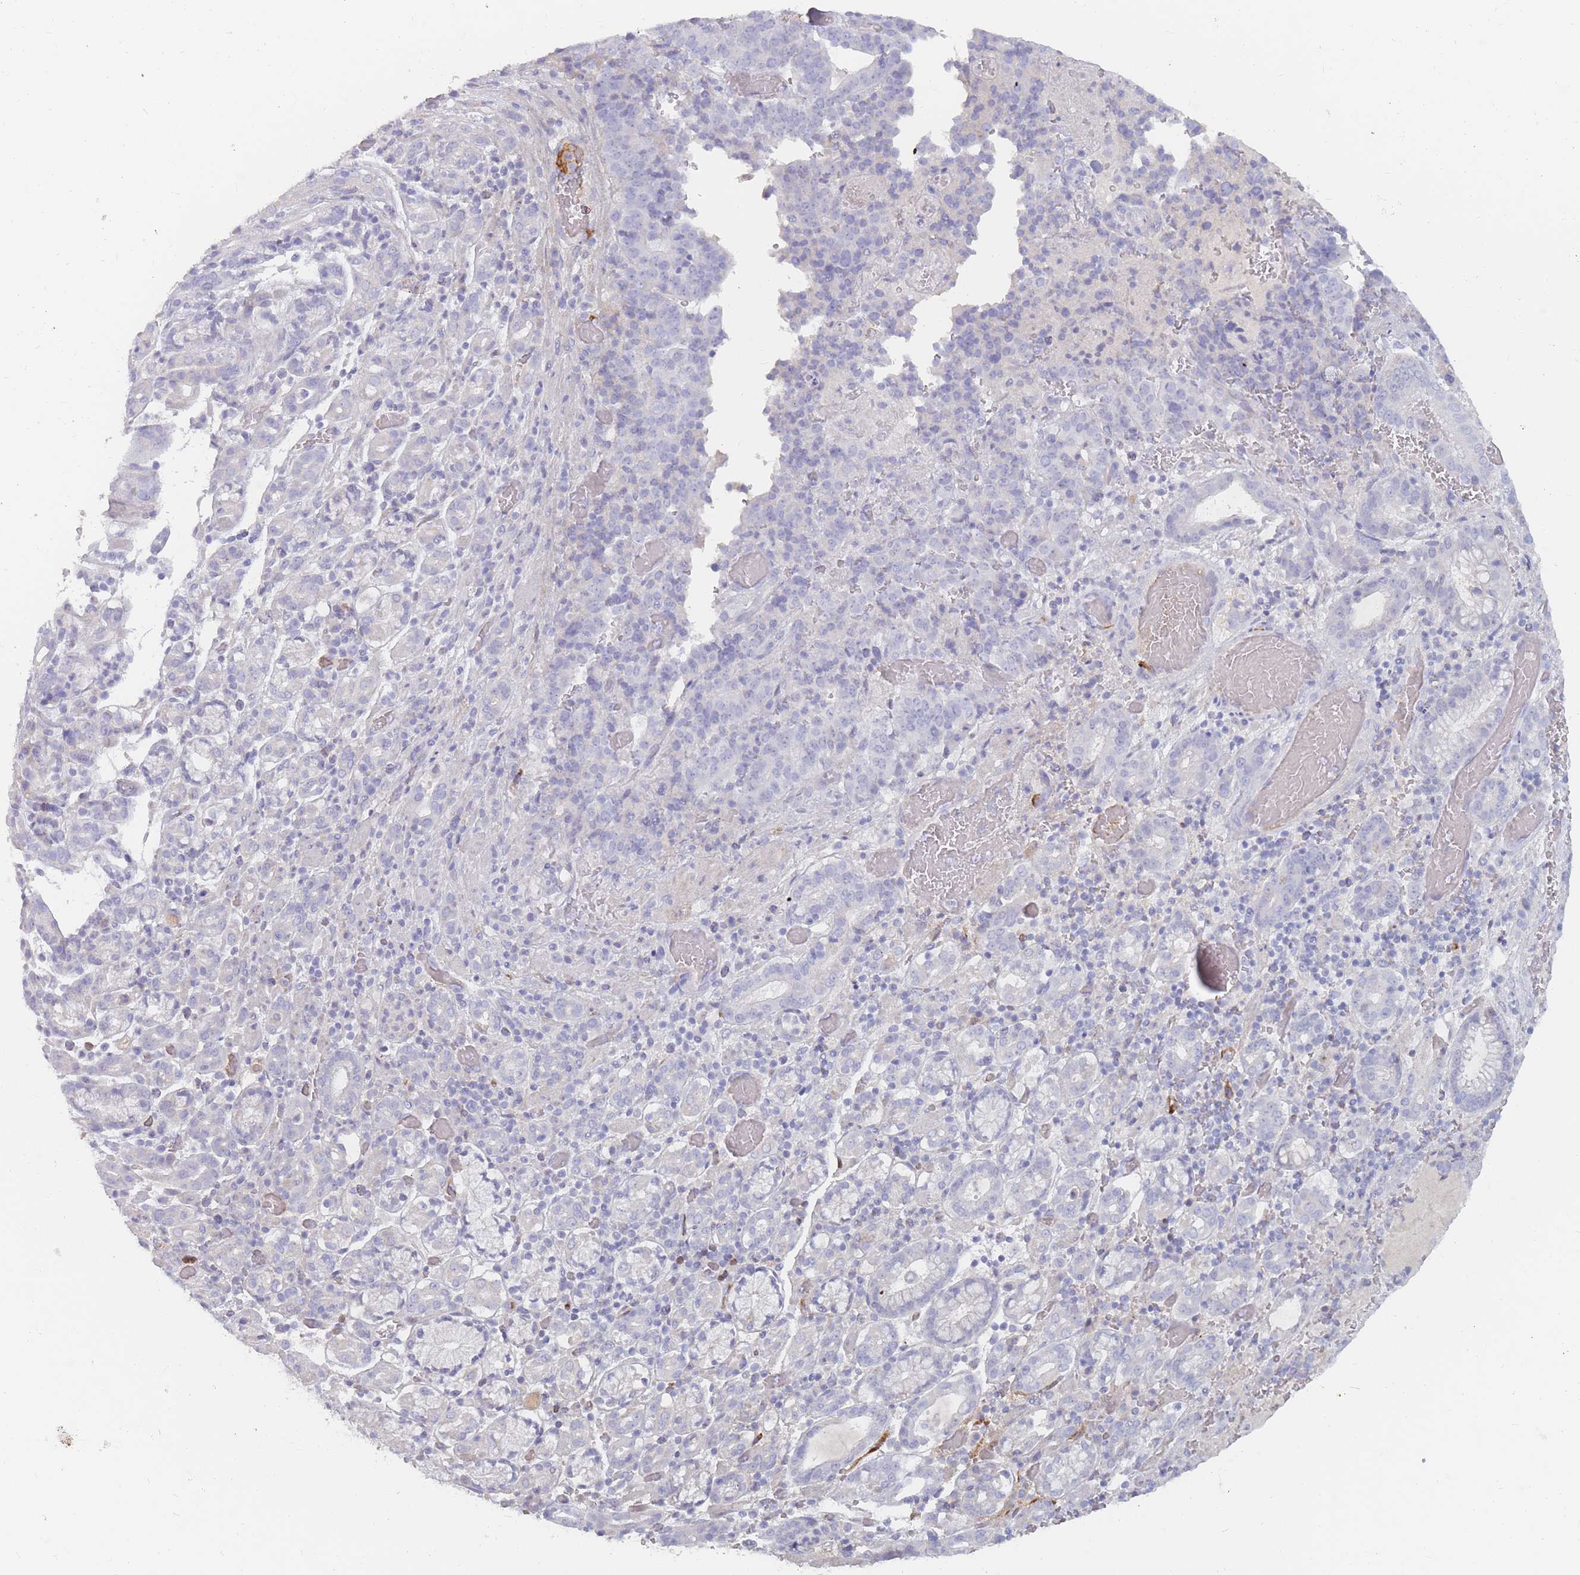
{"staining": {"intensity": "negative", "quantity": "none", "location": "none"}, "tissue": "stomach cancer", "cell_type": "Tumor cells", "image_type": "cancer", "snomed": [{"axis": "morphology", "description": "Adenocarcinoma, NOS"}, {"axis": "topography", "description": "Stomach"}], "caption": "This is a image of immunohistochemistry (IHC) staining of stomach adenocarcinoma, which shows no expression in tumor cells.", "gene": "PRG4", "patient": {"sex": "male", "age": 48}}